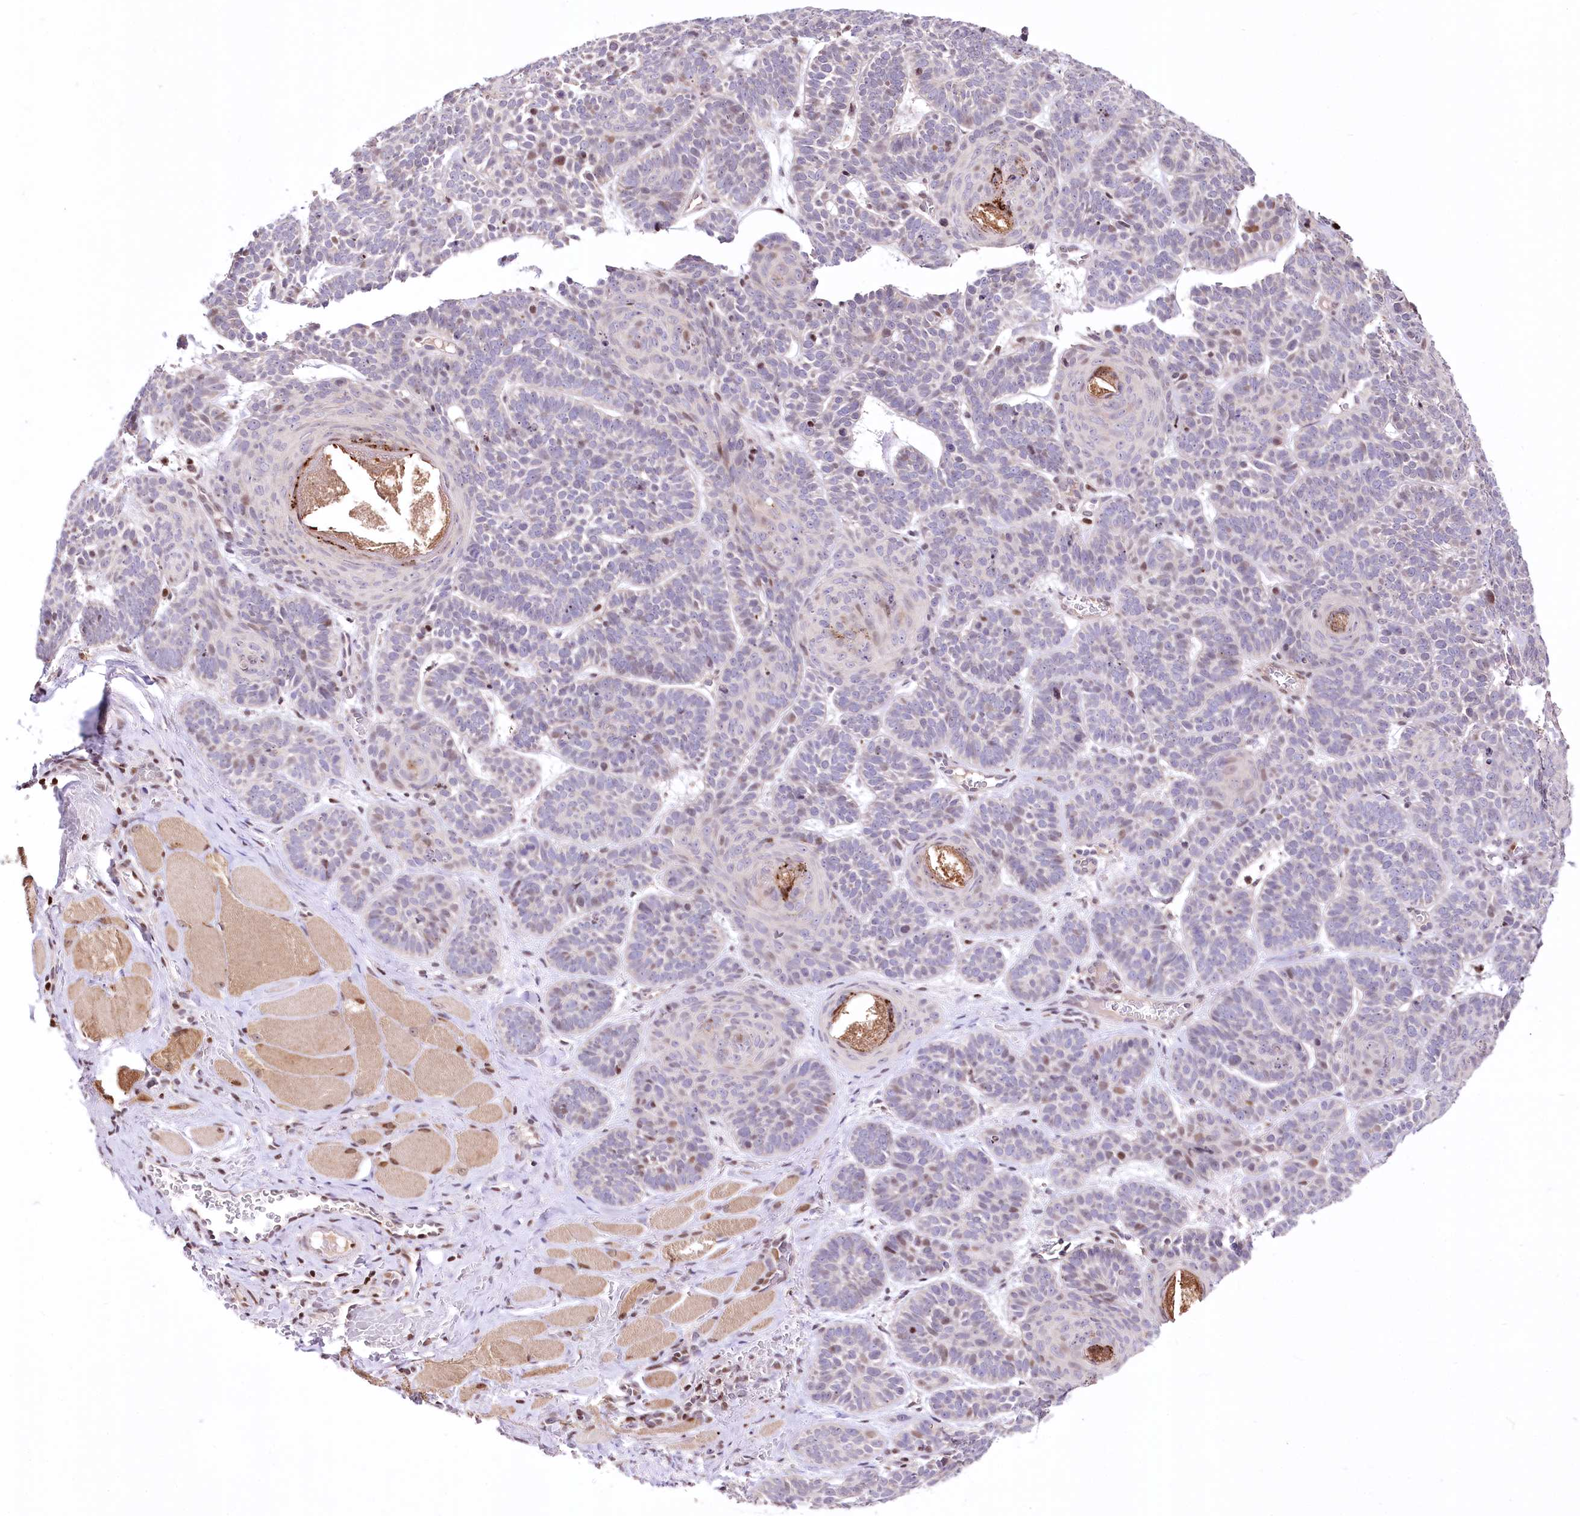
{"staining": {"intensity": "weak", "quantity": "<25%", "location": "nuclear"}, "tissue": "skin cancer", "cell_type": "Tumor cells", "image_type": "cancer", "snomed": [{"axis": "morphology", "description": "Basal cell carcinoma"}, {"axis": "topography", "description": "Skin"}], "caption": "Protein analysis of skin basal cell carcinoma exhibits no significant staining in tumor cells.", "gene": "ZFYVE27", "patient": {"sex": "male", "age": 85}}